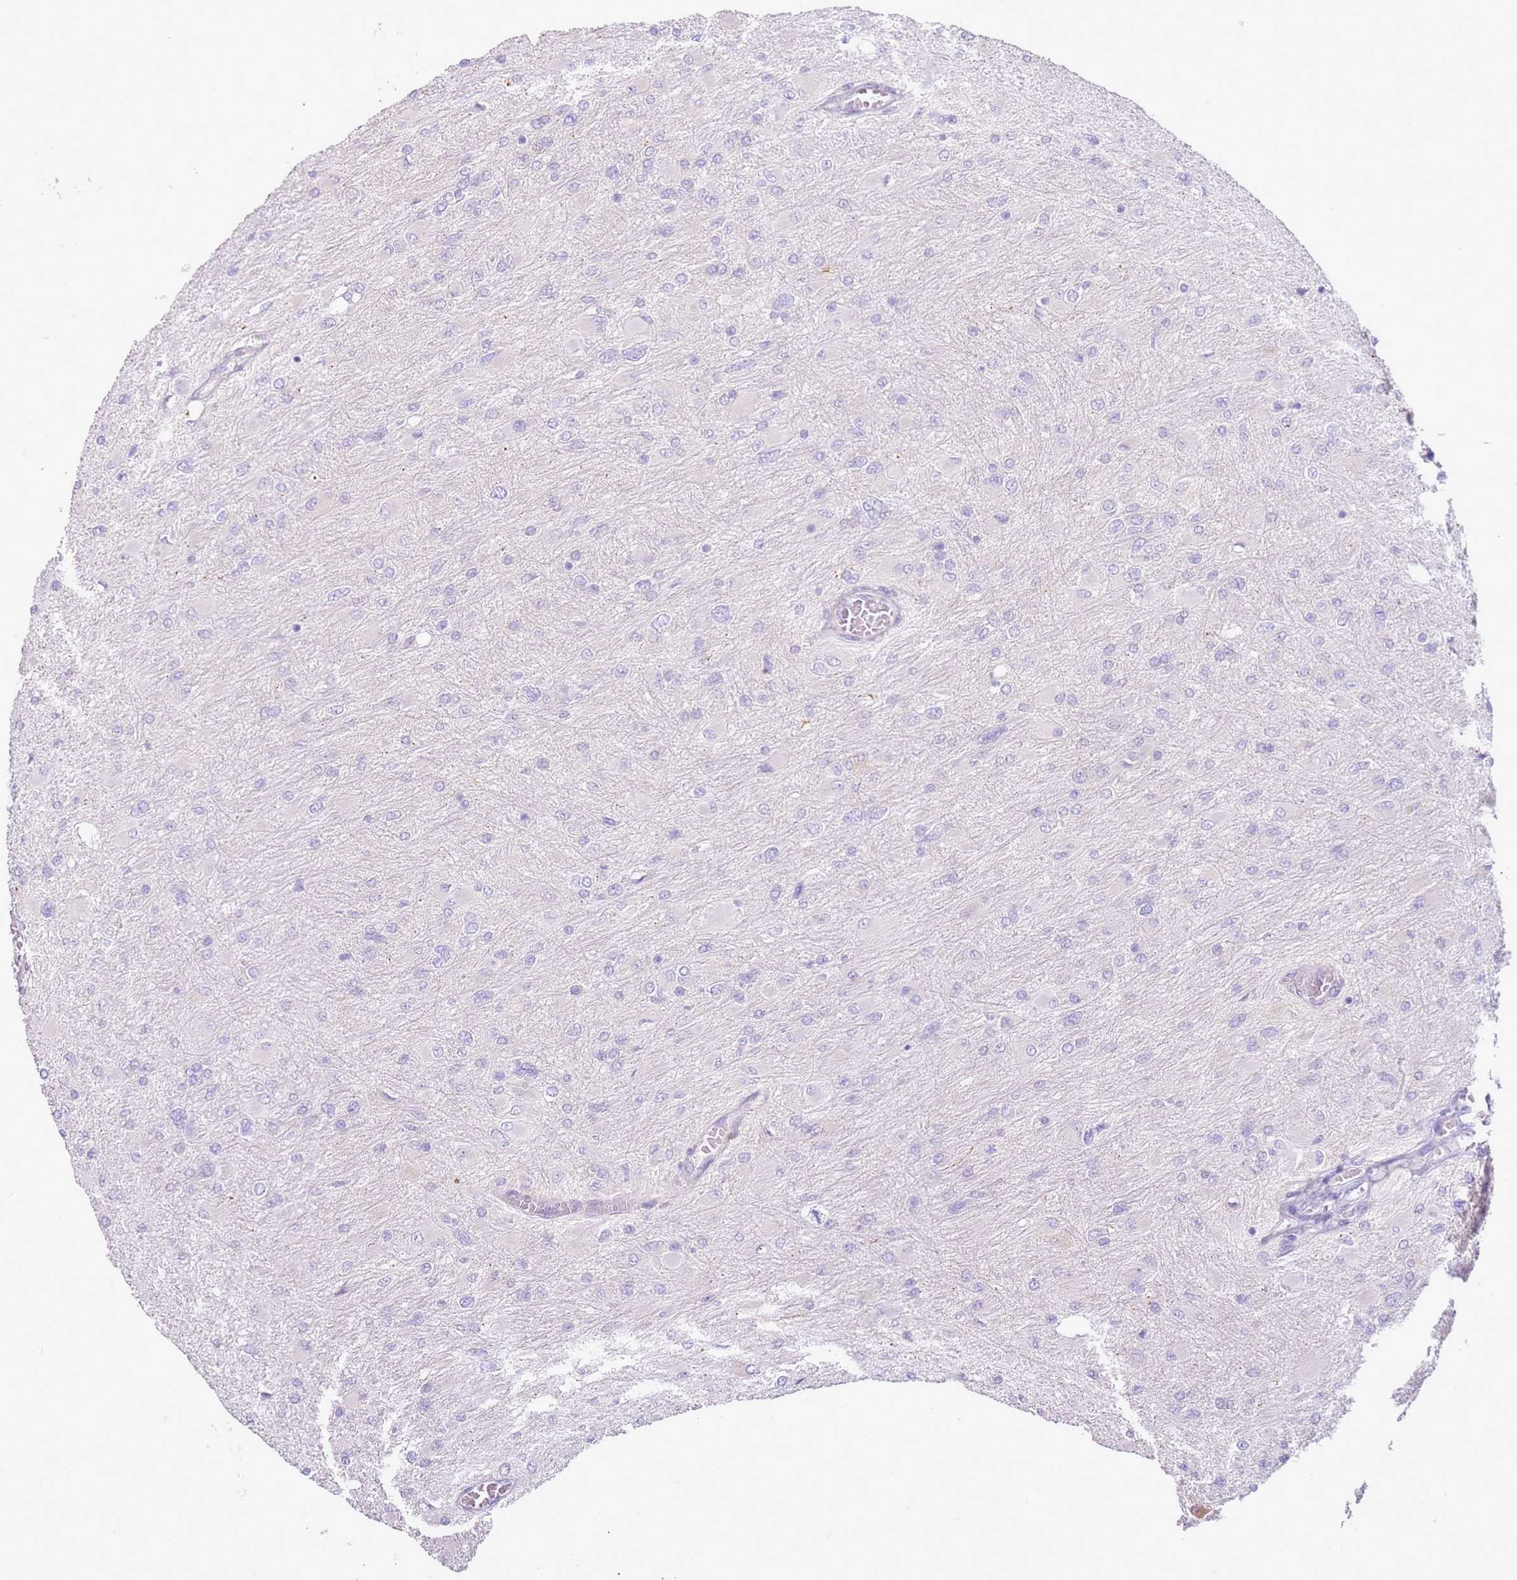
{"staining": {"intensity": "negative", "quantity": "none", "location": "none"}, "tissue": "glioma", "cell_type": "Tumor cells", "image_type": "cancer", "snomed": [{"axis": "morphology", "description": "Glioma, malignant, High grade"}, {"axis": "topography", "description": "Cerebral cortex"}], "caption": "An immunohistochemistry histopathology image of glioma is shown. There is no staining in tumor cells of glioma.", "gene": "OAF", "patient": {"sex": "female", "age": 36}}